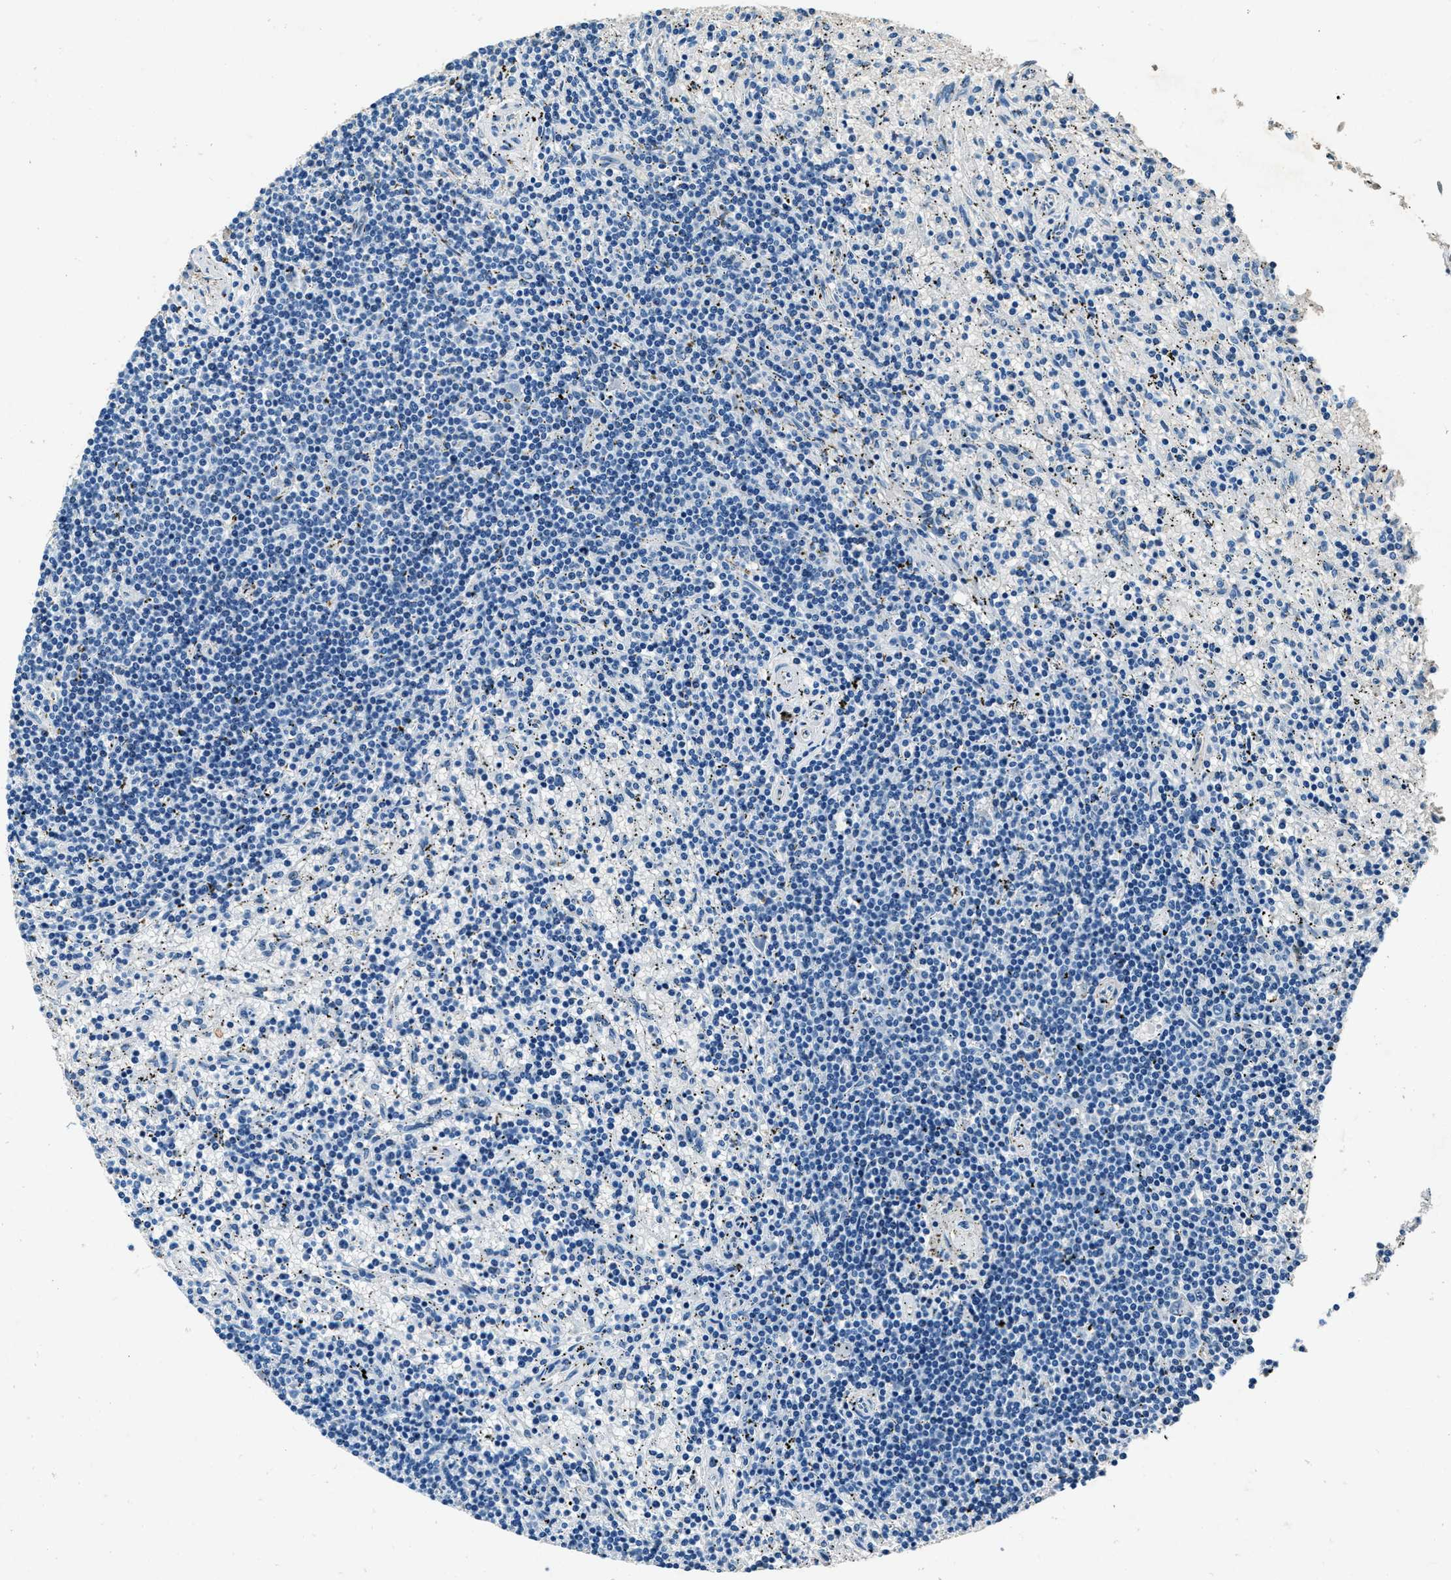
{"staining": {"intensity": "negative", "quantity": "none", "location": "none"}, "tissue": "lymphoma", "cell_type": "Tumor cells", "image_type": "cancer", "snomed": [{"axis": "morphology", "description": "Malignant lymphoma, non-Hodgkin's type, Low grade"}, {"axis": "topography", "description": "Spleen"}], "caption": "Micrograph shows no protein staining in tumor cells of low-grade malignant lymphoma, non-Hodgkin's type tissue. (Brightfield microscopy of DAB immunohistochemistry at high magnification).", "gene": "PTPDC1", "patient": {"sex": "male", "age": 76}}